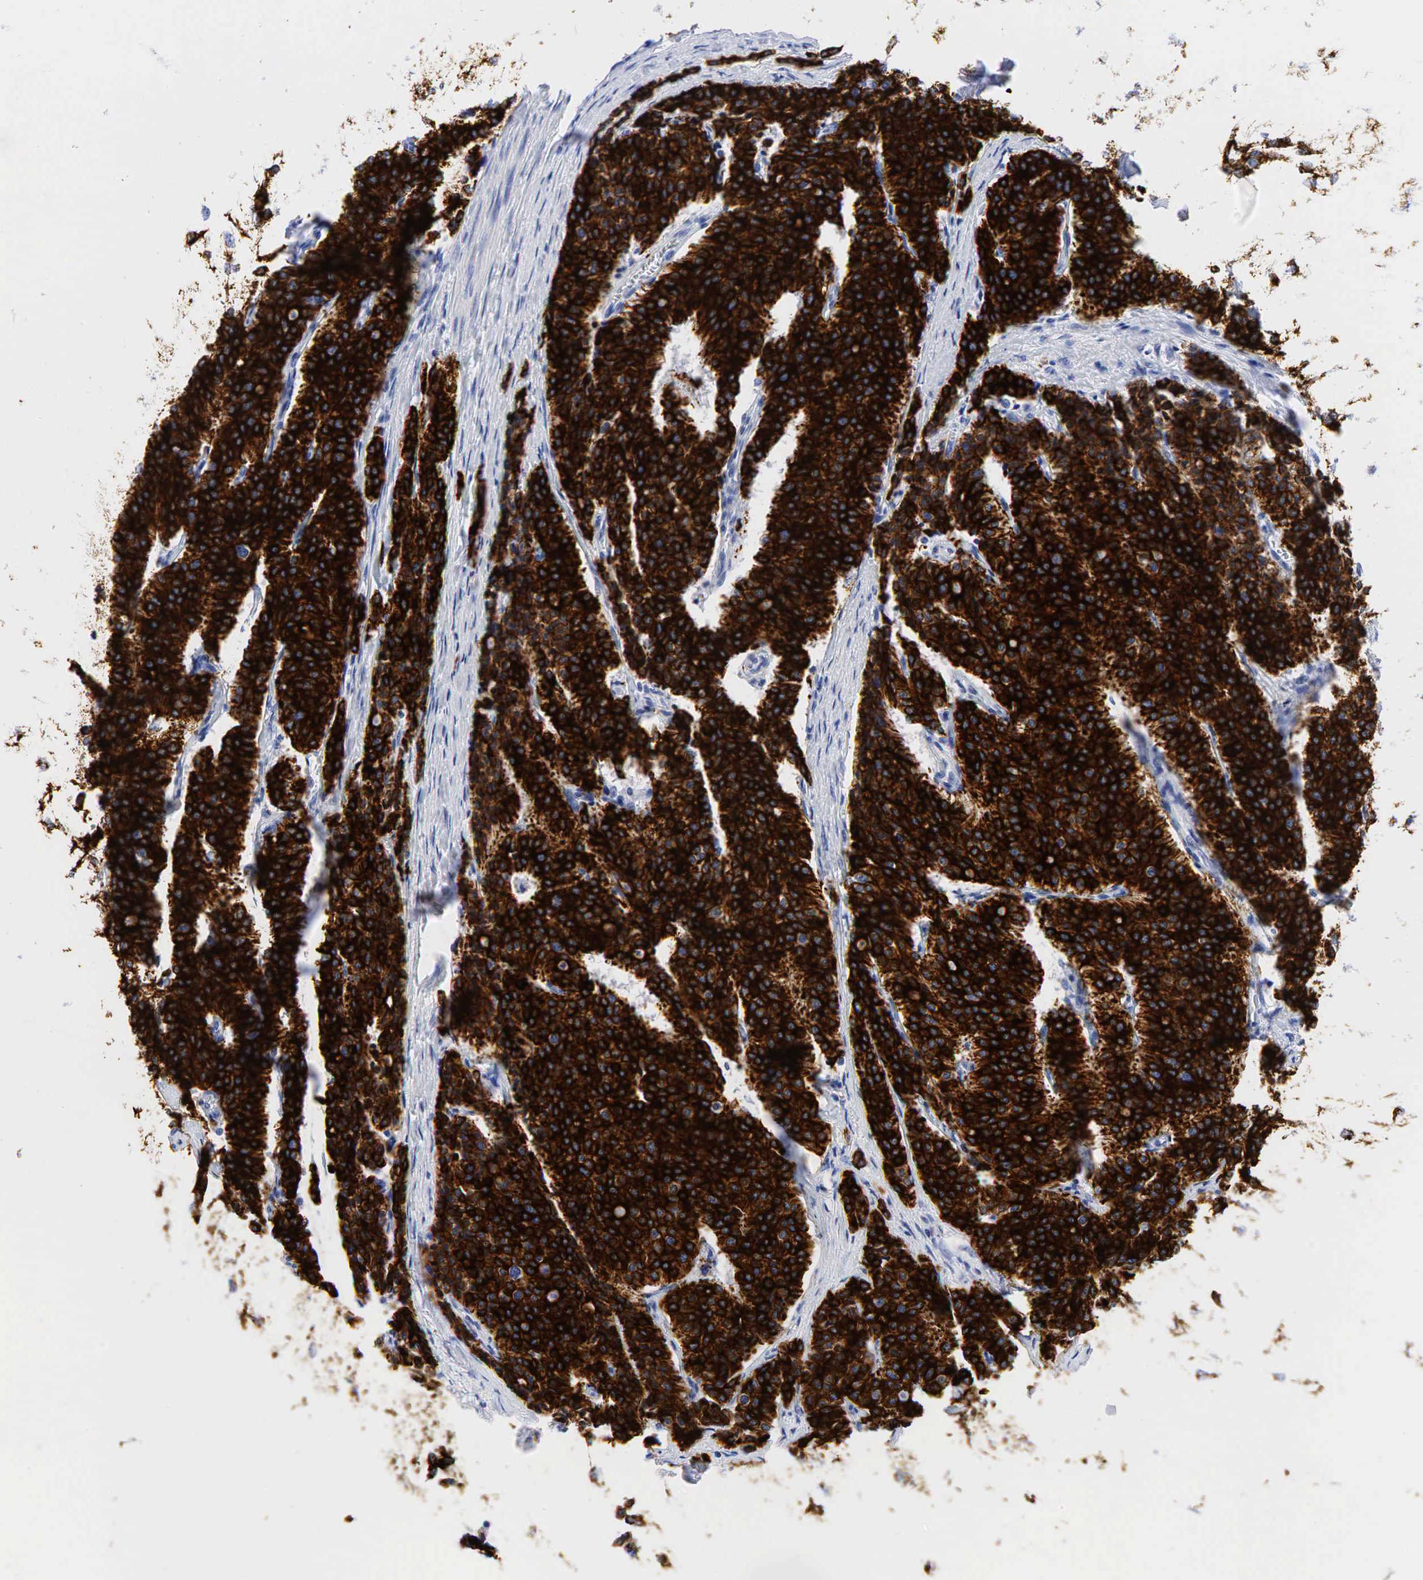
{"staining": {"intensity": "strong", "quantity": ">75%", "location": "cytoplasmic/membranous"}, "tissue": "carcinoid", "cell_type": "Tumor cells", "image_type": "cancer", "snomed": [{"axis": "morphology", "description": "Carcinoid, malignant, NOS"}, {"axis": "topography", "description": "Small intestine"}], "caption": "The photomicrograph demonstrates staining of malignant carcinoid, revealing strong cytoplasmic/membranous protein expression (brown color) within tumor cells.", "gene": "KRT18", "patient": {"sex": "male", "age": 63}}